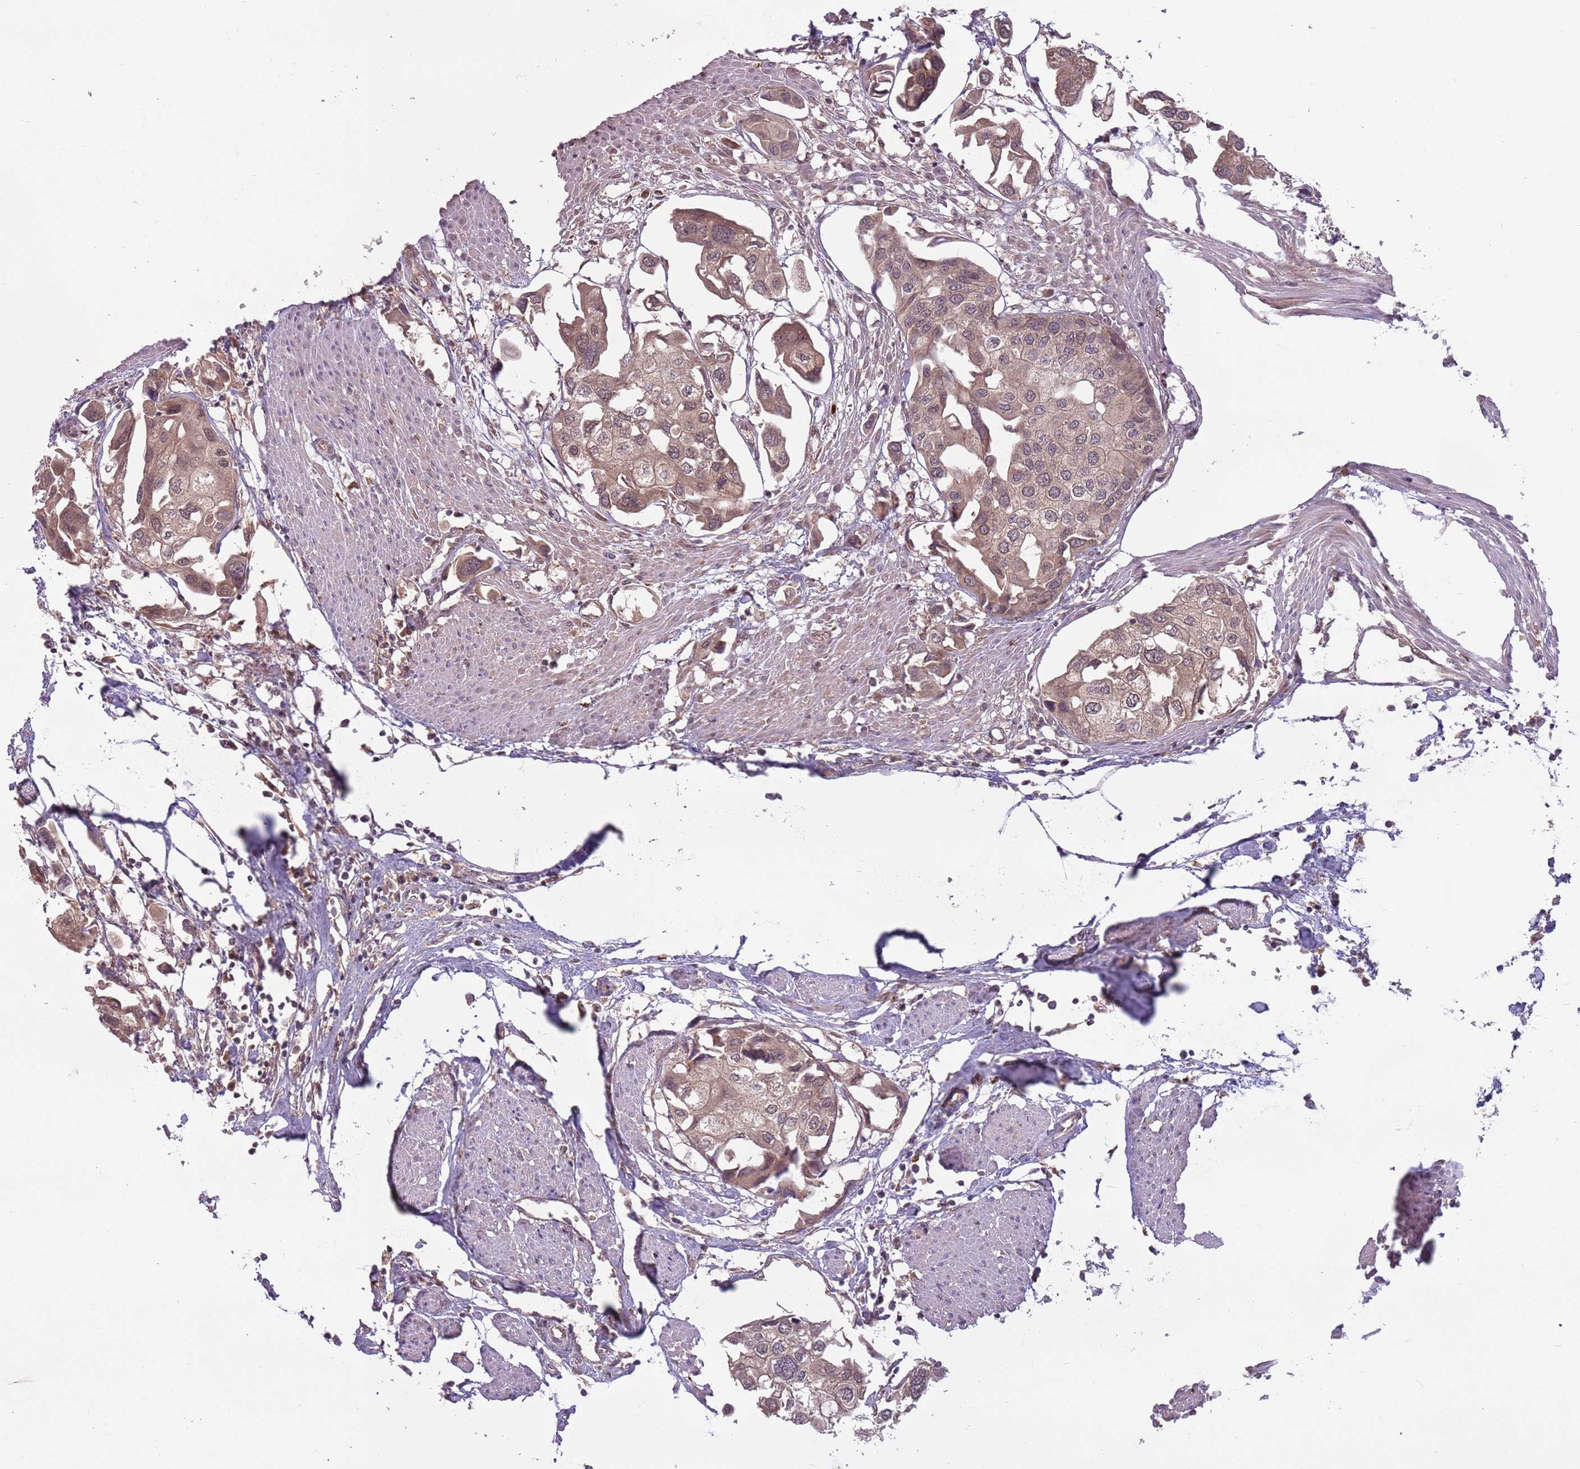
{"staining": {"intensity": "moderate", "quantity": ">75%", "location": "cytoplasmic/membranous"}, "tissue": "urothelial cancer", "cell_type": "Tumor cells", "image_type": "cancer", "snomed": [{"axis": "morphology", "description": "Urothelial carcinoma, High grade"}, {"axis": "topography", "description": "Urinary bladder"}], "caption": "High-power microscopy captured an immunohistochemistry (IHC) micrograph of urothelial cancer, revealing moderate cytoplasmic/membranous staining in about >75% of tumor cells.", "gene": "ADAMTS3", "patient": {"sex": "male", "age": 64}}